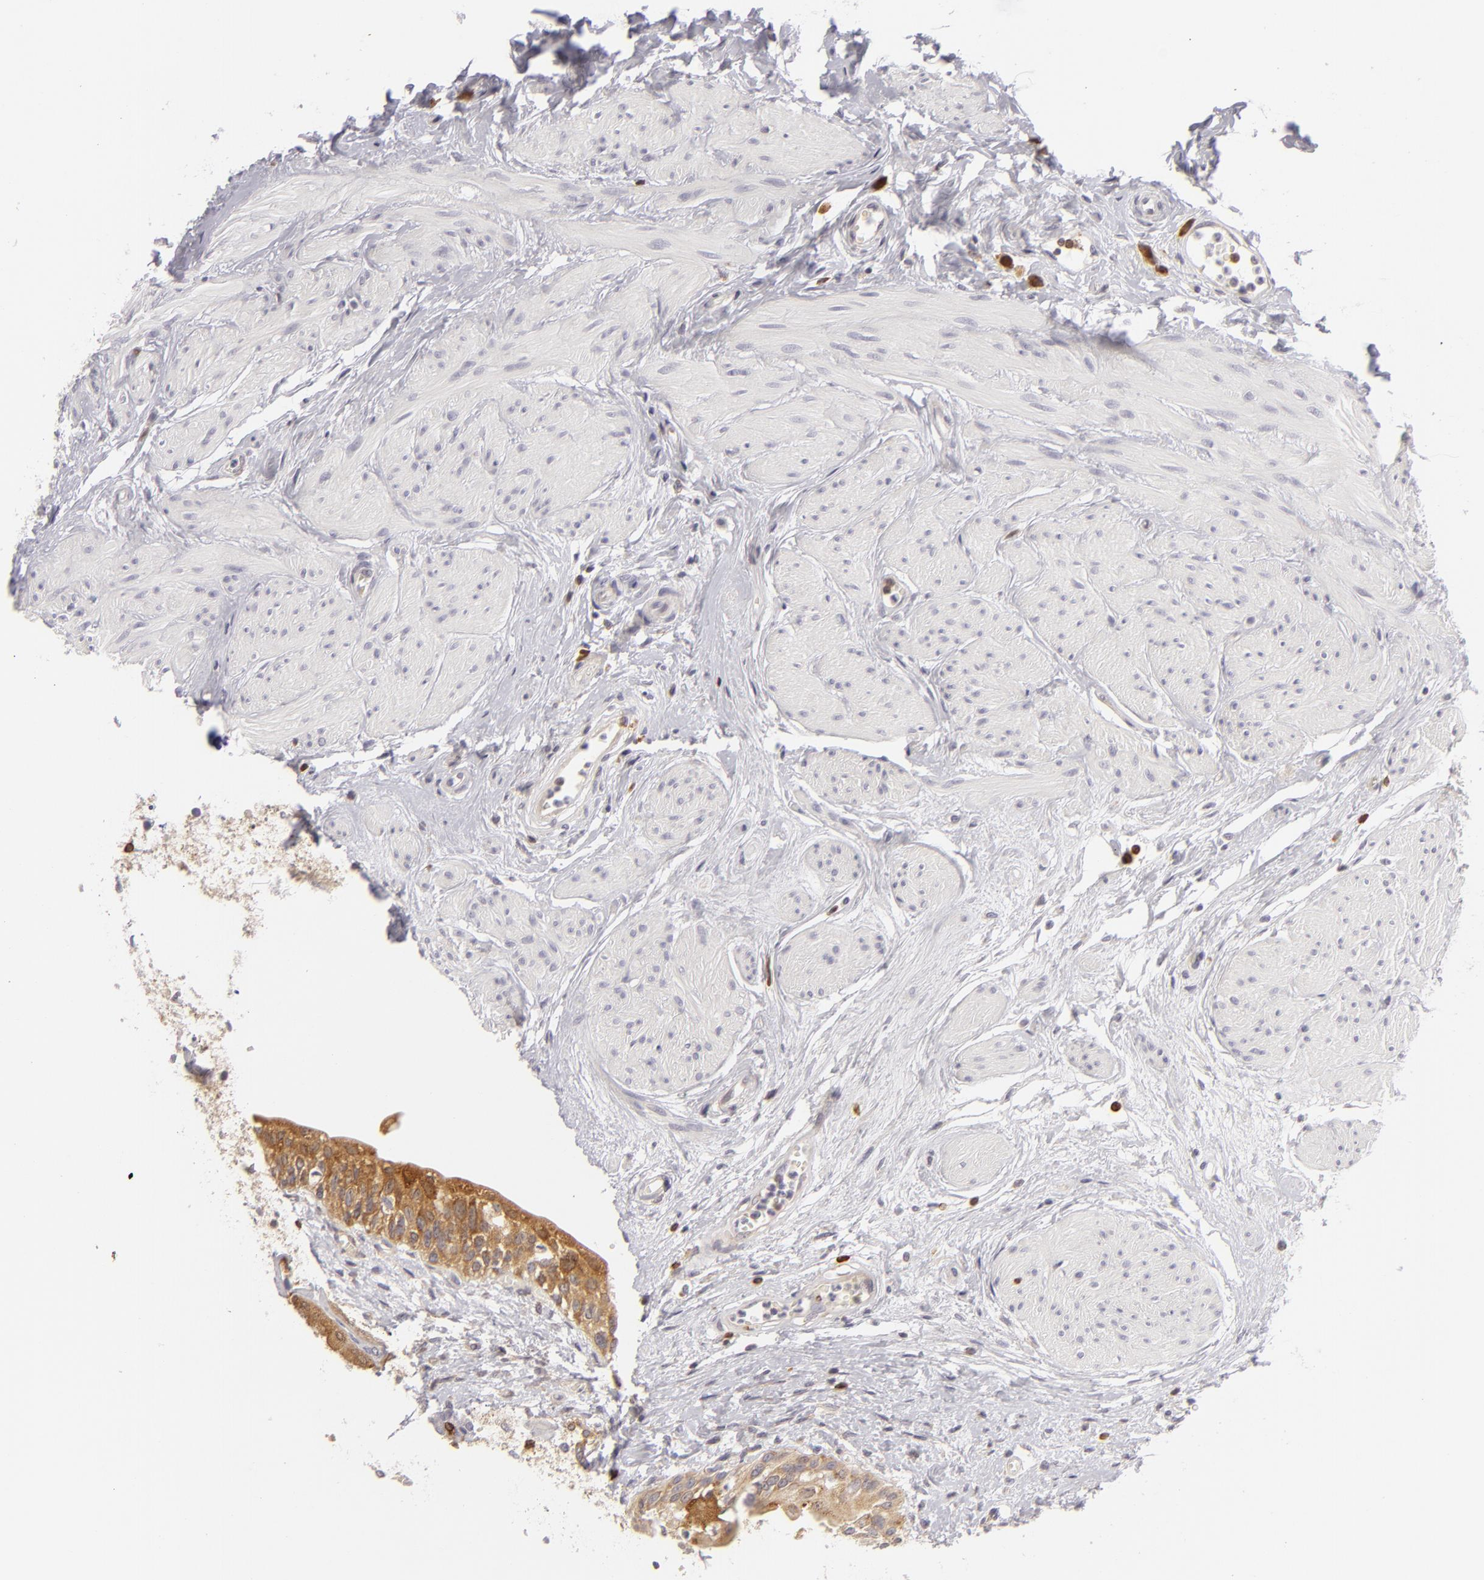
{"staining": {"intensity": "moderate", "quantity": ">75%", "location": "cytoplasmic/membranous"}, "tissue": "urinary bladder", "cell_type": "Urothelial cells", "image_type": "normal", "snomed": [{"axis": "morphology", "description": "Normal tissue, NOS"}, {"axis": "topography", "description": "Urinary bladder"}], "caption": "Immunohistochemical staining of unremarkable human urinary bladder demonstrates medium levels of moderate cytoplasmic/membranous positivity in about >75% of urothelial cells.", "gene": "APOBEC3G", "patient": {"sex": "female", "age": 55}}